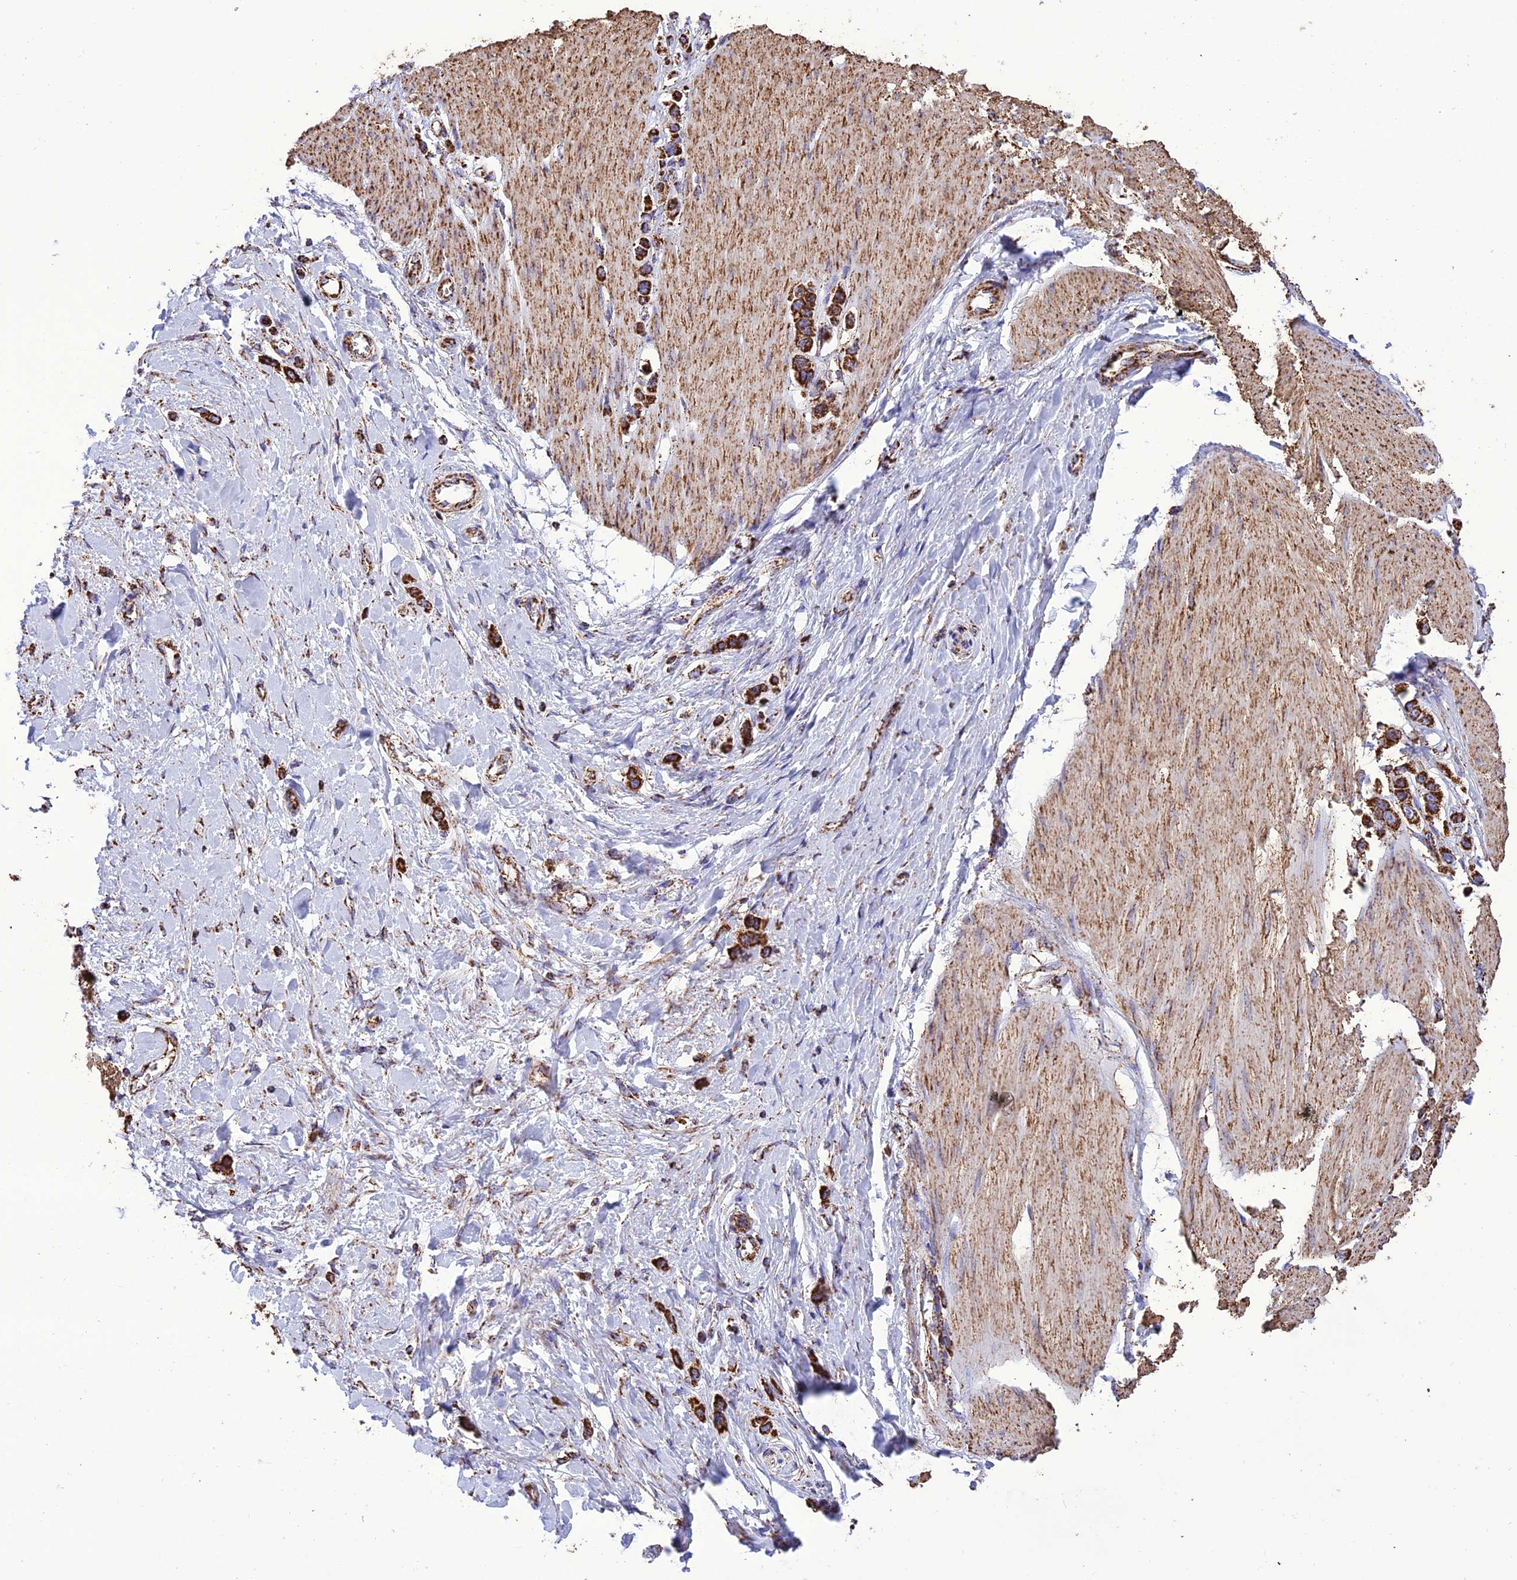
{"staining": {"intensity": "strong", "quantity": ">75%", "location": "cytoplasmic/membranous"}, "tissue": "stomach cancer", "cell_type": "Tumor cells", "image_type": "cancer", "snomed": [{"axis": "morphology", "description": "Adenocarcinoma, NOS"}, {"axis": "topography", "description": "Stomach"}], "caption": "Stomach adenocarcinoma stained for a protein (brown) exhibits strong cytoplasmic/membranous positive positivity in approximately >75% of tumor cells.", "gene": "NDUFAF1", "patient": {"sex": "female", "age": 65}}